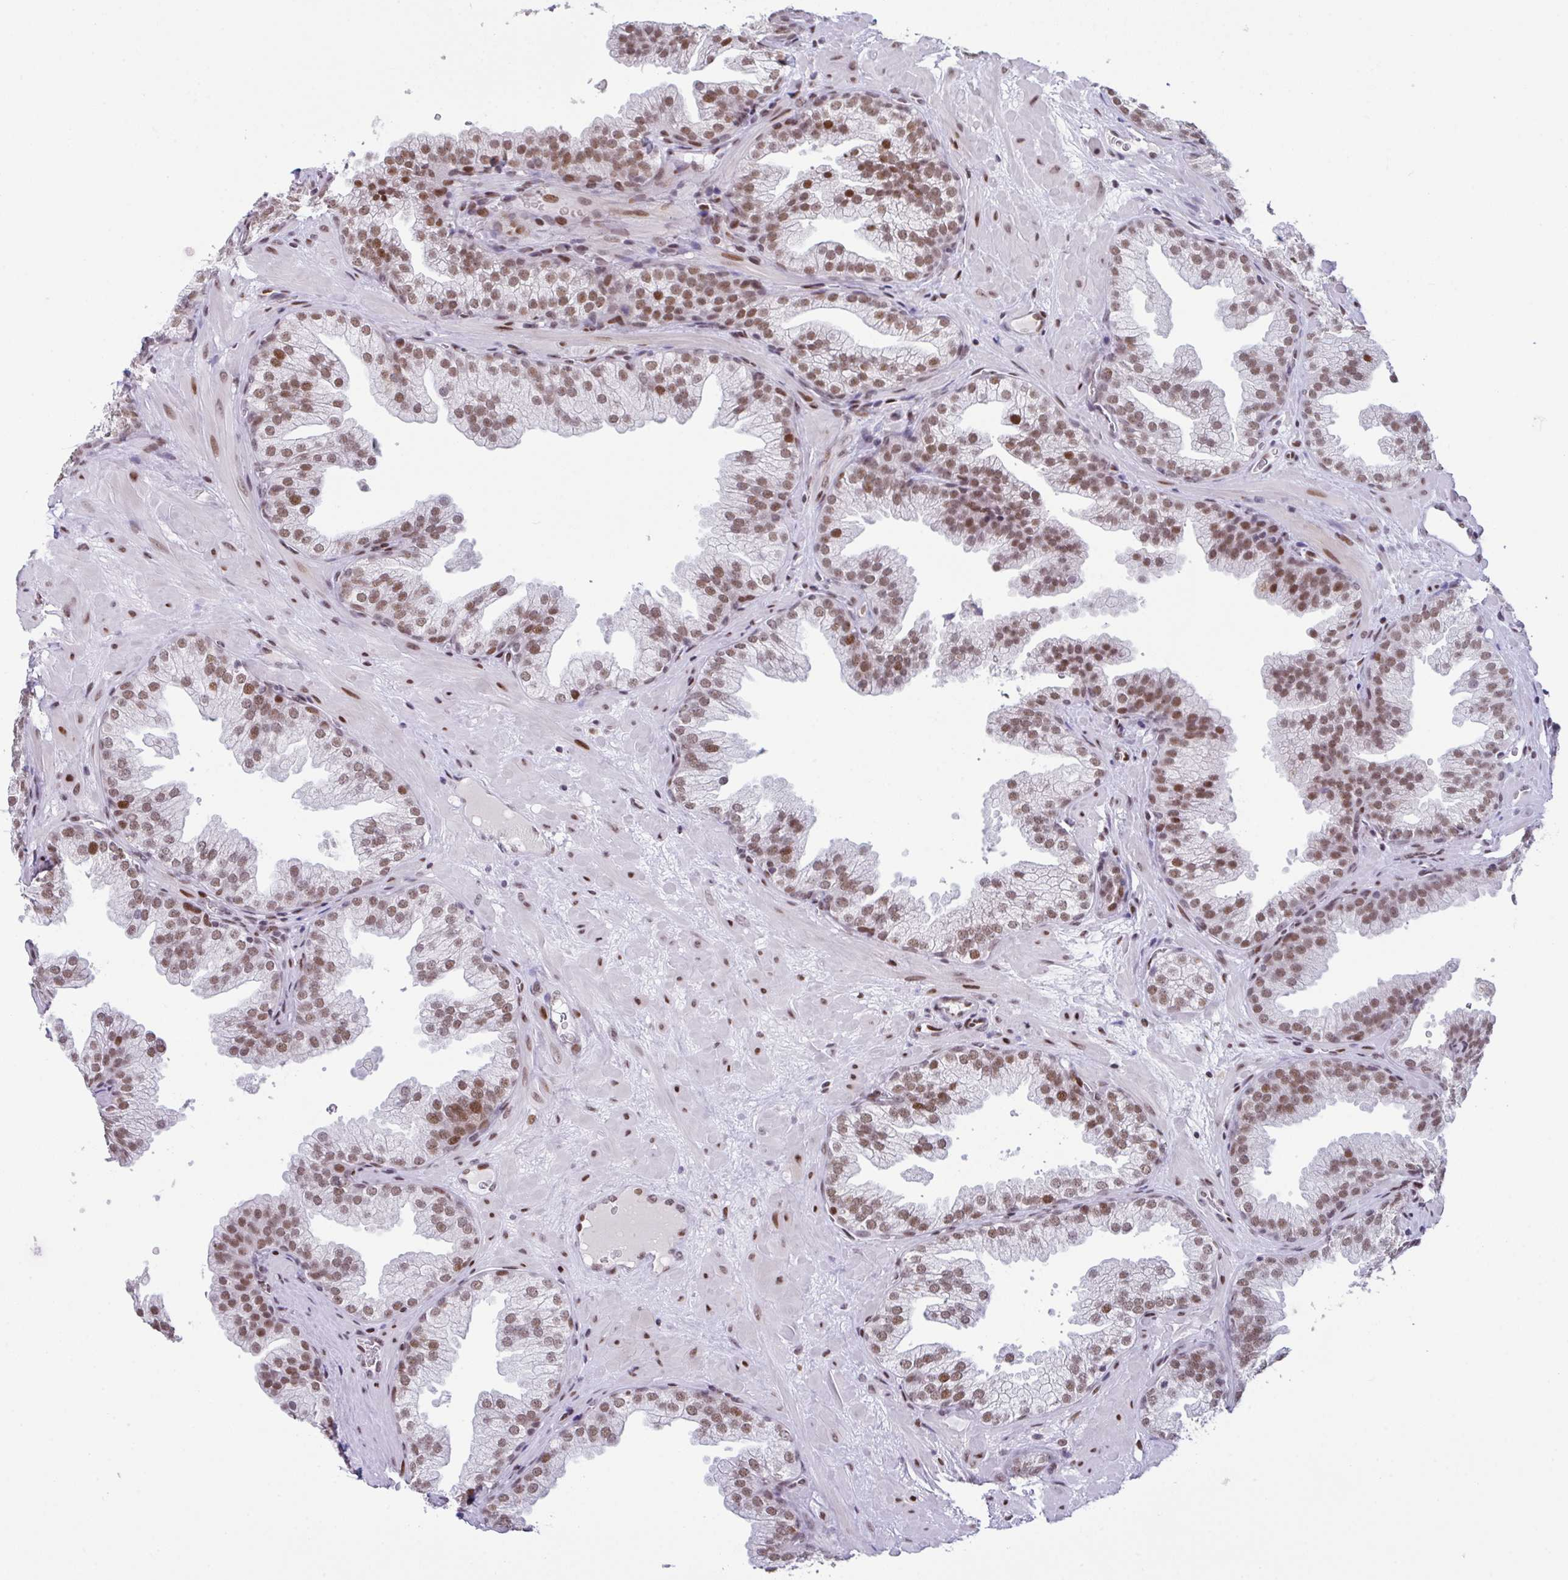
{"staining": {"intensity": "moderate", "quantity": ">75%", "location": "nuclear"}, "tissue": "prostate", "cell_type": "Glandular cells", "image_type": "normal", "snomed": [{"axis": "morphology", "description": "Normal tissue, NOS"}, {"axis": "topography", "description": "Prostate"}], "caption": "High-magnification brightfield microscopy of benign prostate stained with DAB (3,3'-diaminobenzidine) (brown) and counterstained with hematoxylin (blue). glandular cells exhibit moderate nuclear expression is present in about>75% of cells.", "gene": "CLP1", "patient": {"sex": "male", "age": 37}}